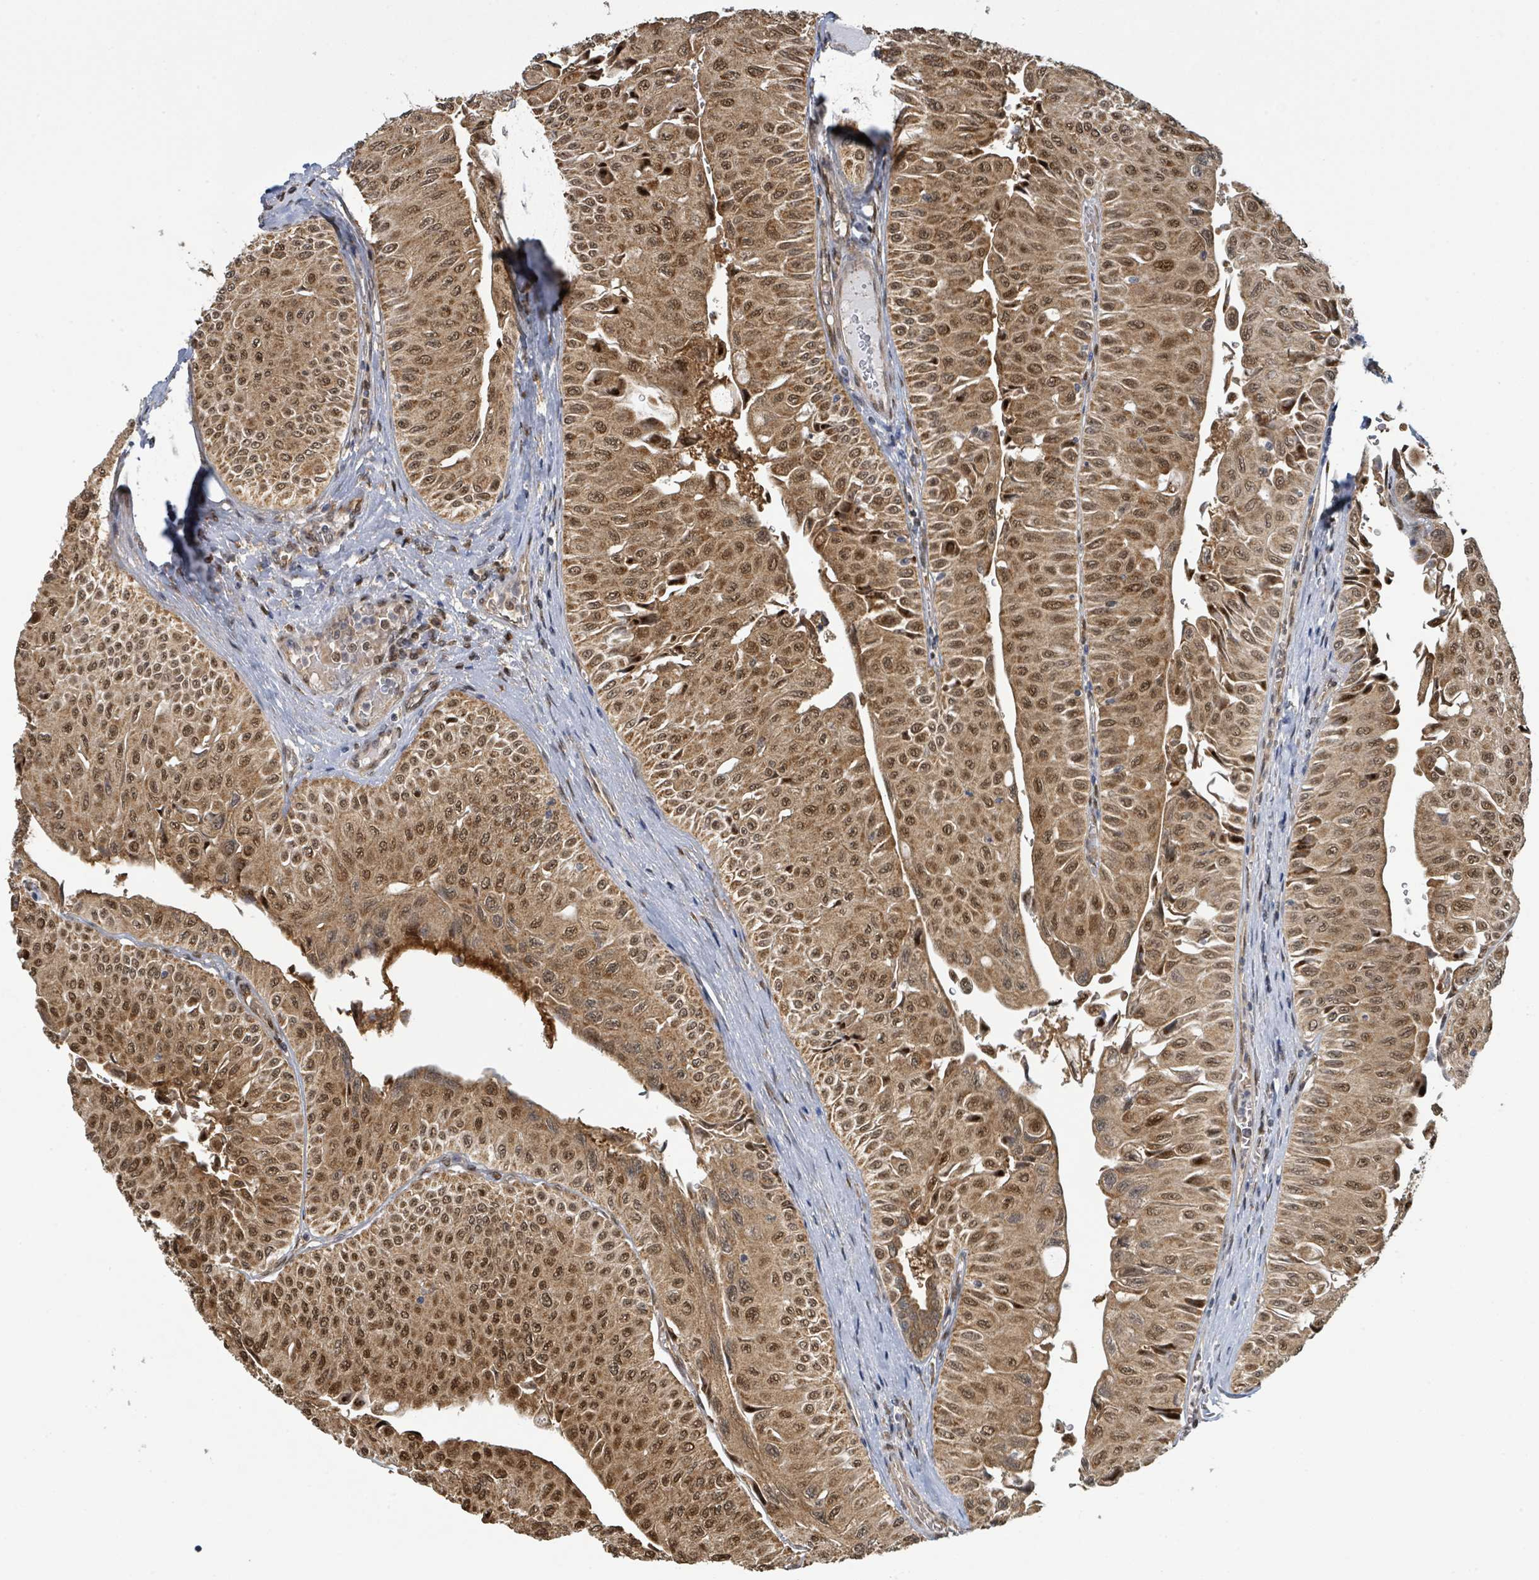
{"staining": {"intensity": "moderate", "quantity": ">75%", "location": "cytoplasmic/membranous,nuclear"}, "tissue": "urothelial cancer", "cell_type": "Tumor cells", "image_type": "cancer", "snomed": [{"axis": "morphology", "description": "Urothelial carcinoma, NOS"}, {"axis": "topography", "description": "Urinary bladder"}], "caption": "Immunohistochemical staining of transitional cell carcinoma displays moderate cytoplasmic/membranous and nuclear protein staining in approximately >75% of tumor cells. The staining was performed using DAB (3,3'-diaminobenzidine), with brown indicating positive protein expression. Nuclei are stained blue with hematoxylin.", "gene": "PSMB7", "patient": {"sex": "male", "age": 59}}